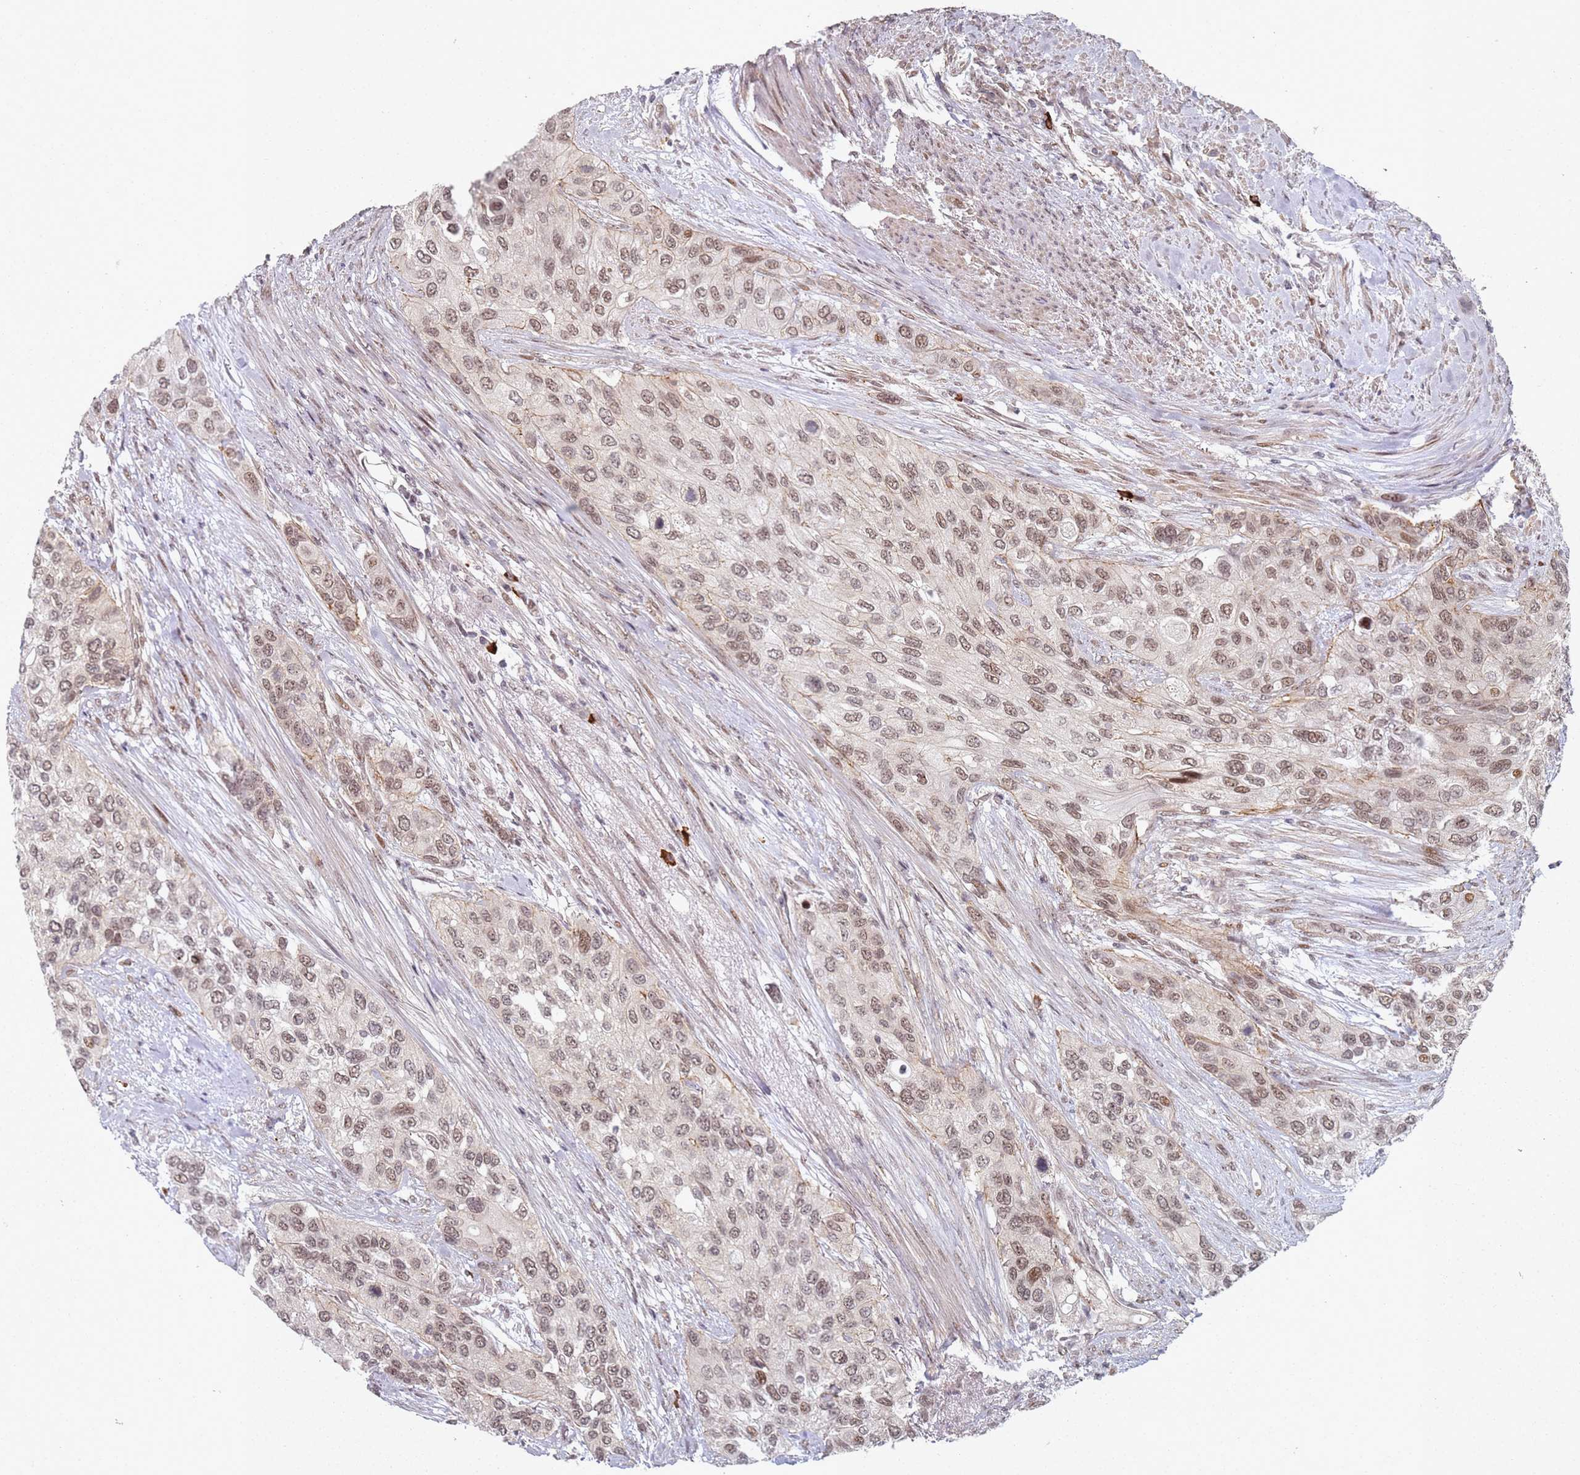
{"staining": {"intensity": "moderate", "quantity": ">75%", "location": "nuclear"}, "tissue": "urothelial cancer", "cell_type": "Tumor cells", "image_type": "cancer", "snomed": [{"axis": "morphology", "description": "Normal tissue, NOS"}, {"axis": "morphology", "description": "Urothelial carcinoma, High grade"}, {"axis": "topography", "description": "Vascular tissue"}, {"axis": "topography", "description": "Urinary bladder"}], "caption": "A brown stain highlights moderate nuclear positivity of a protein in human urothelial cancer tumor cells.", "gene": "ATF6B", "patient": {"sex": "female", "age": 56}}